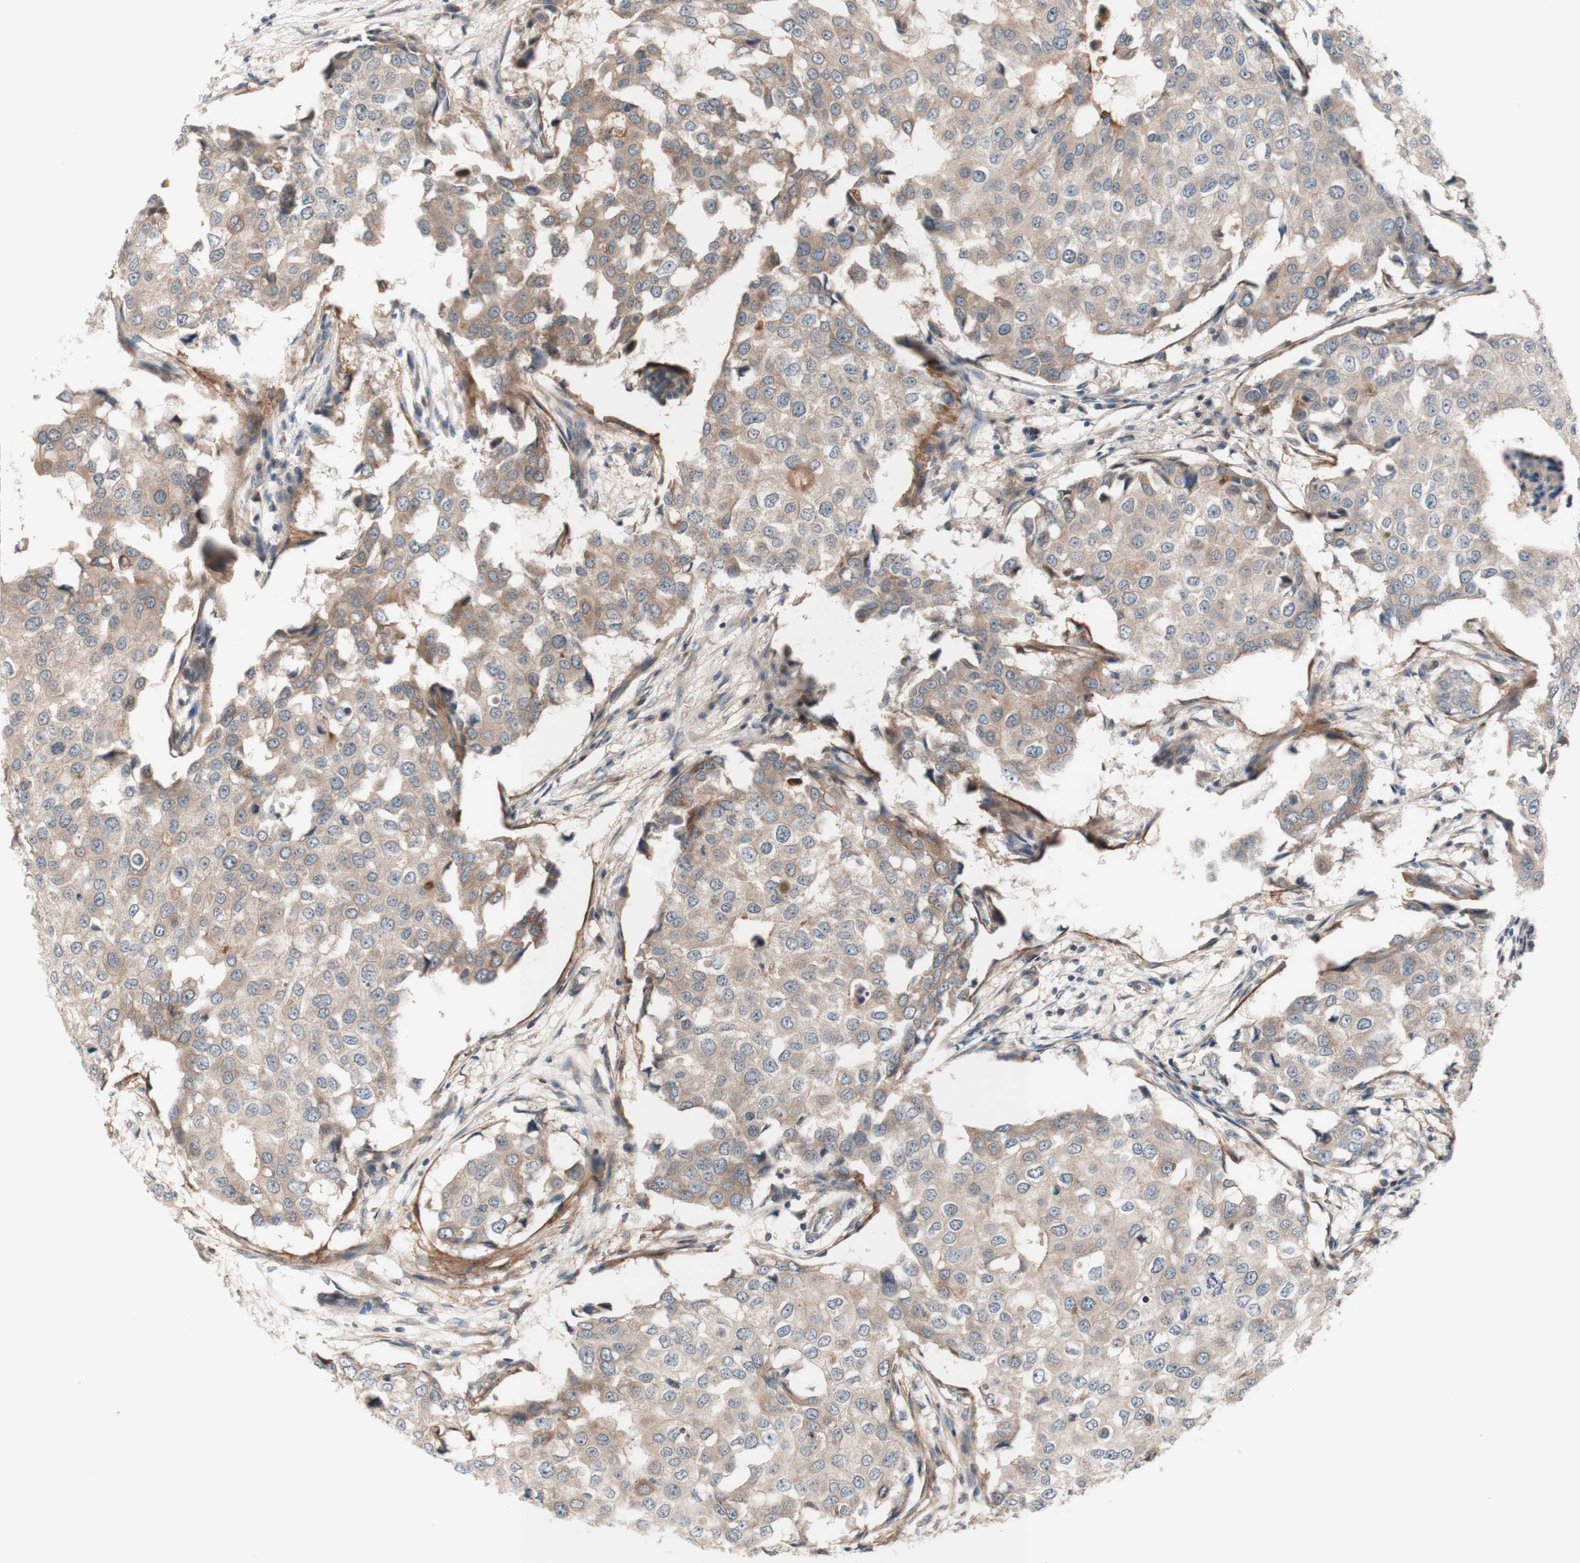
{"staining": {"intensity": "weak", "quantity": ">75%", "location": "cytoplasmic/membranous"}, "tissue": "breast cancer", "cell_type": "Tumor cells", "image_type": "cancer", "snomed": [{"axis": "morphology", "description": "Duct carcinoma"}, {"axis": "topography", "description": "Breast"}], "caption": "Immunohistochemistry micrograph of human breast cancer (invasive ductal carcinoma) stained for a protein (brown), which reveals low levels of weak cytoplasmic/membranous positivity in approximately >75% of tumor cells.", "gene": "CD55", "patient": {"sex": "female", "age": 27}}